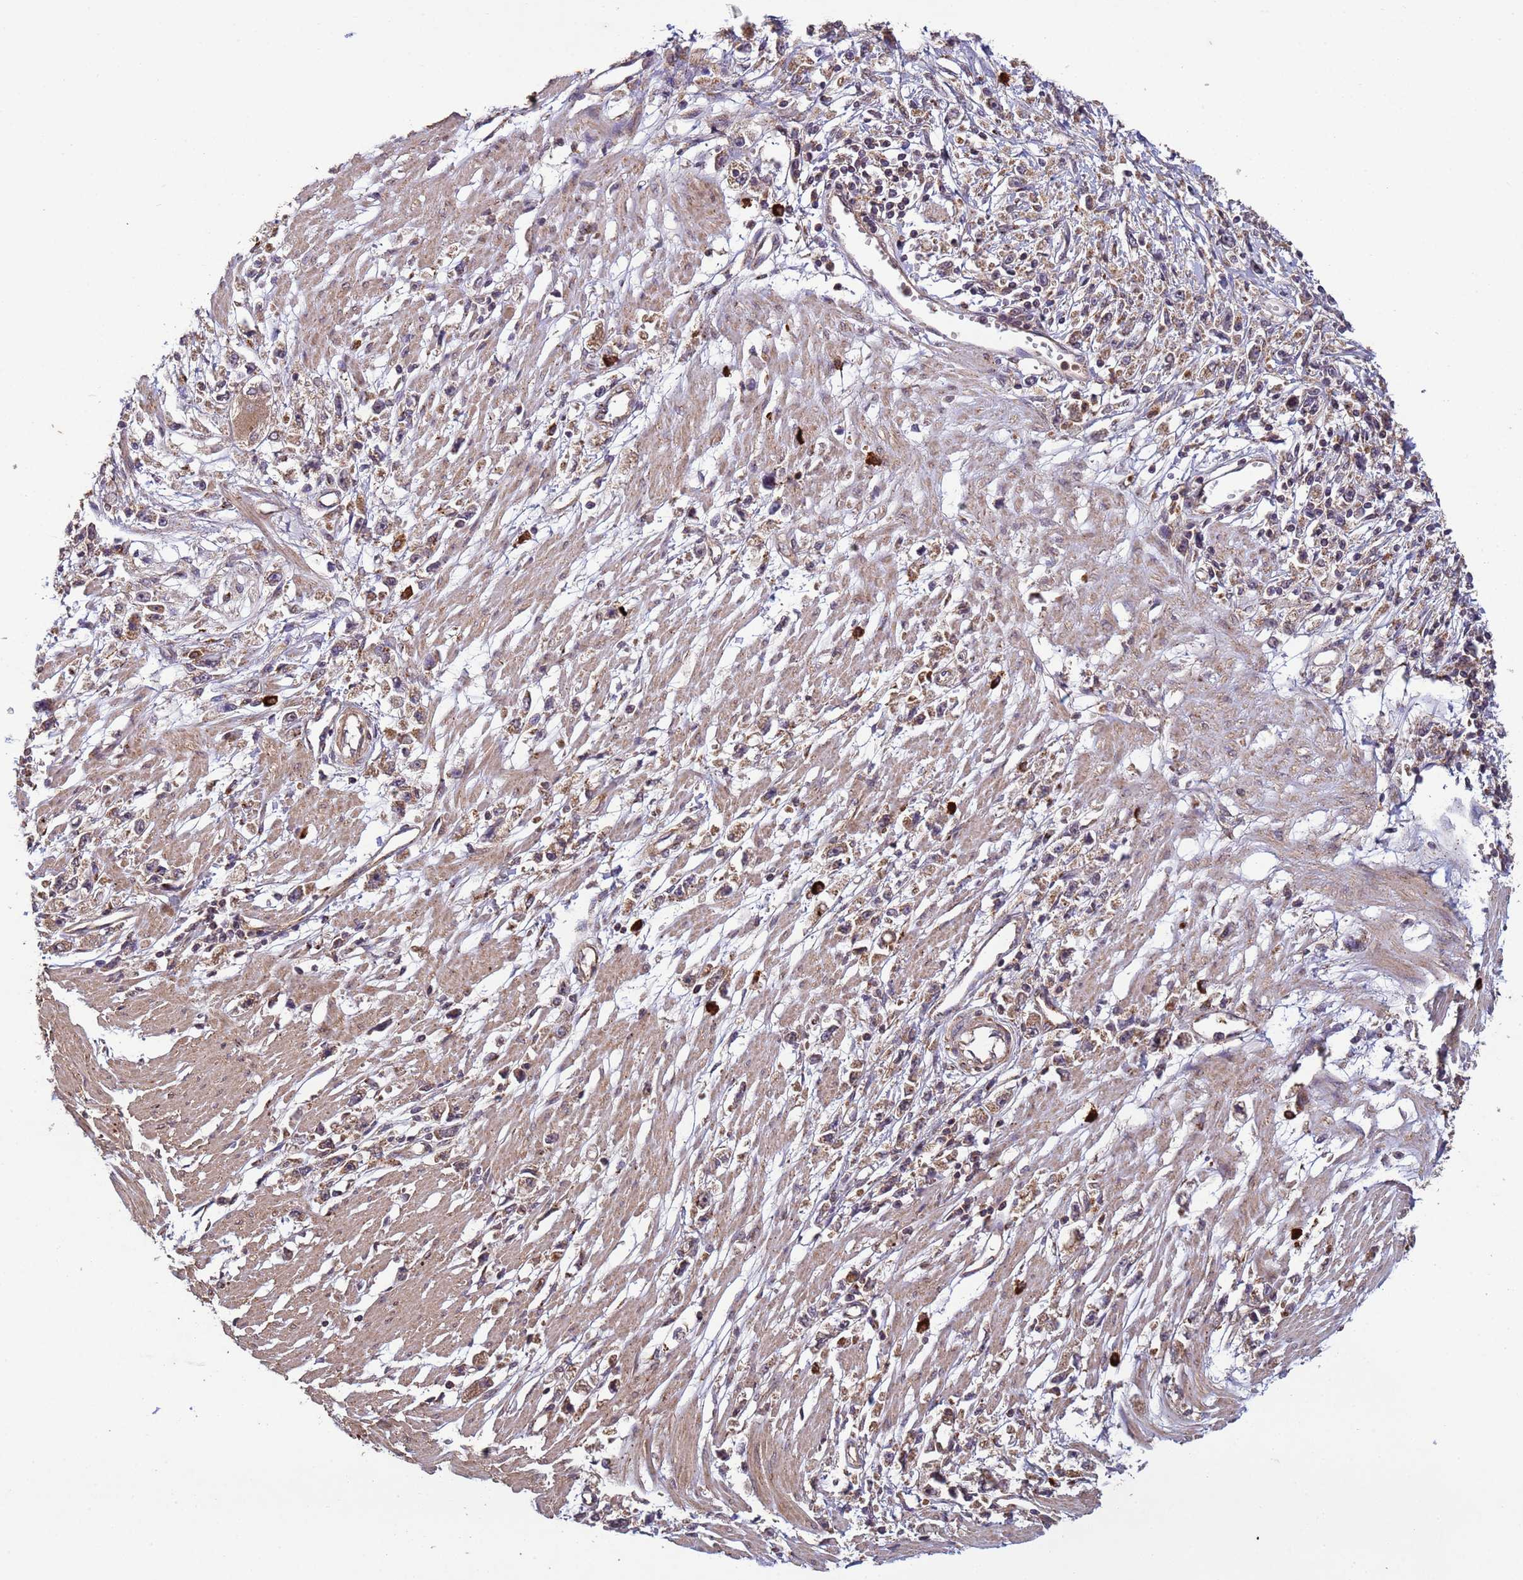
{"staining": {"intensity": "moderate", "quantity": ">75%", "location": "cytoplasmic/membranous"}, "tissue": "stomach cancer", "cell_type": "Tumor cells", "image_type": "cancer", "snomed": [{"axis": "morphology", "description": "Adenocarcinoma, NOS"}, {"axis": "topography", "description": "Stomach"}], "caption": "A medium amount of moderate cytoplasmic/membranous positivity is present in approximately >75% of tumor cells in stomach cancer (adenocarcinoma) tissue. The protein is stained brown, and the nuclei are stained in blue (DAB IHC with brightfield microscopy, high magnification).", "gene": "FASTKD1", "patient": {"sex": "female", "age": 59}}